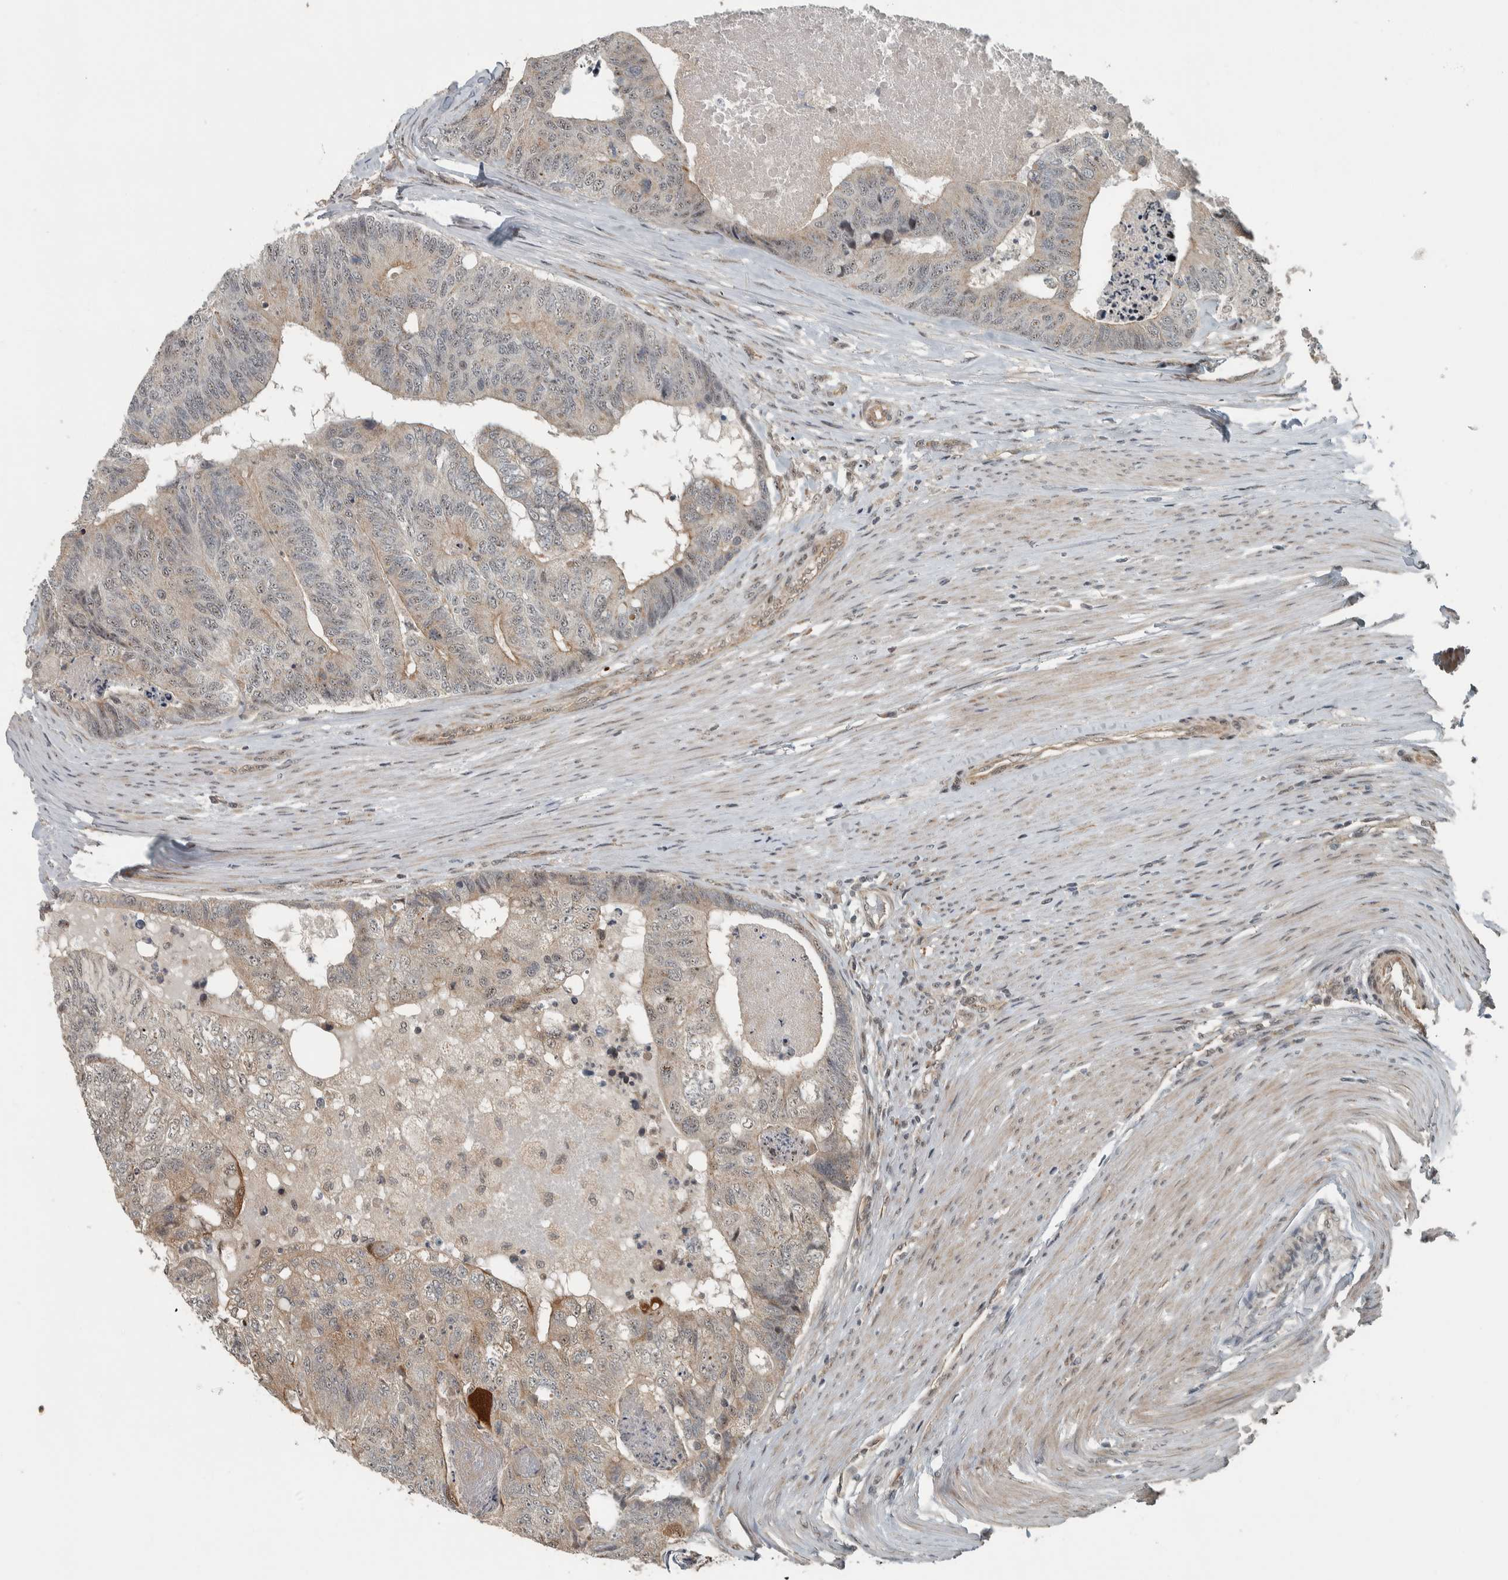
{"staining": {"intensity": "moderate", "quantity": "25%-75%", "location": "cytoplasmic/membranous,nuclear"}, "tissue": "colorectal cancer", "cell_type": "Tumor cells", "image_type": "cancer", "snomed": [{"axis": "morphology", "description": "Adenocarcinoma, NOS"}, {"axis": "topography", "description": "Colon"}], "caption": "Approximately 25%-75% of tumor cells in human colorectal cancer (adenocarcinoma) exhibit moderate cytoplasmic/membranous and nuclear protein staining as visualized by brown immunohistochemical staining.", "gene": "NAPG", "patient": {"sex": "female", "age": 67}}